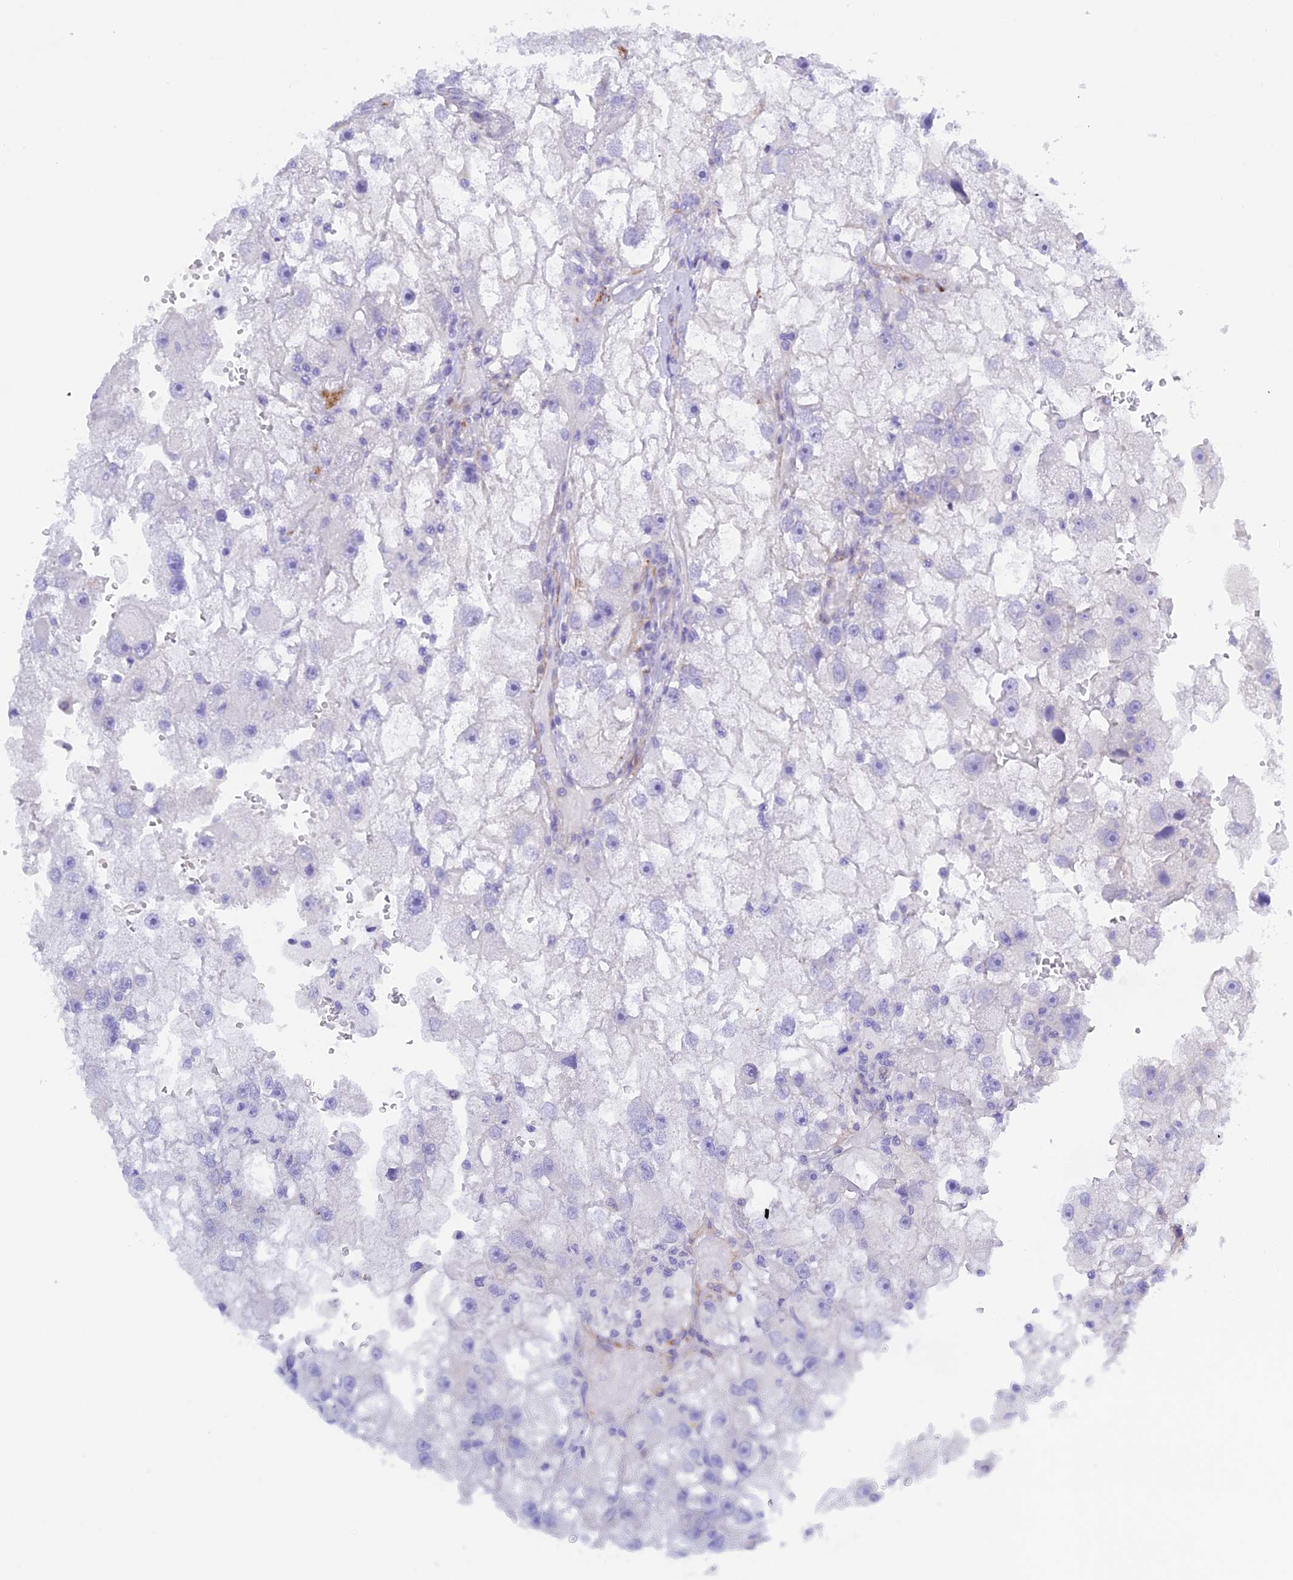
{"staining": {"intensity": "negative", "quantity": "none", "location": "none"}, "tissue": "renal cancer", "cell_type": "Tumor cells", "image_type": "cancer", "snomed": [{"axis": "morphology", "description": "Adenocarcinoma, NOS"}, {"axis": "topography", "description": "Kidney"}], "caption": "An immunohistochemistry (IHC) image of renal cancer is shown. There is no staining in tumor cells of renal cancer.", "gene": "ZDHHC16", "patient": {"sex": "male", "age": 63}}